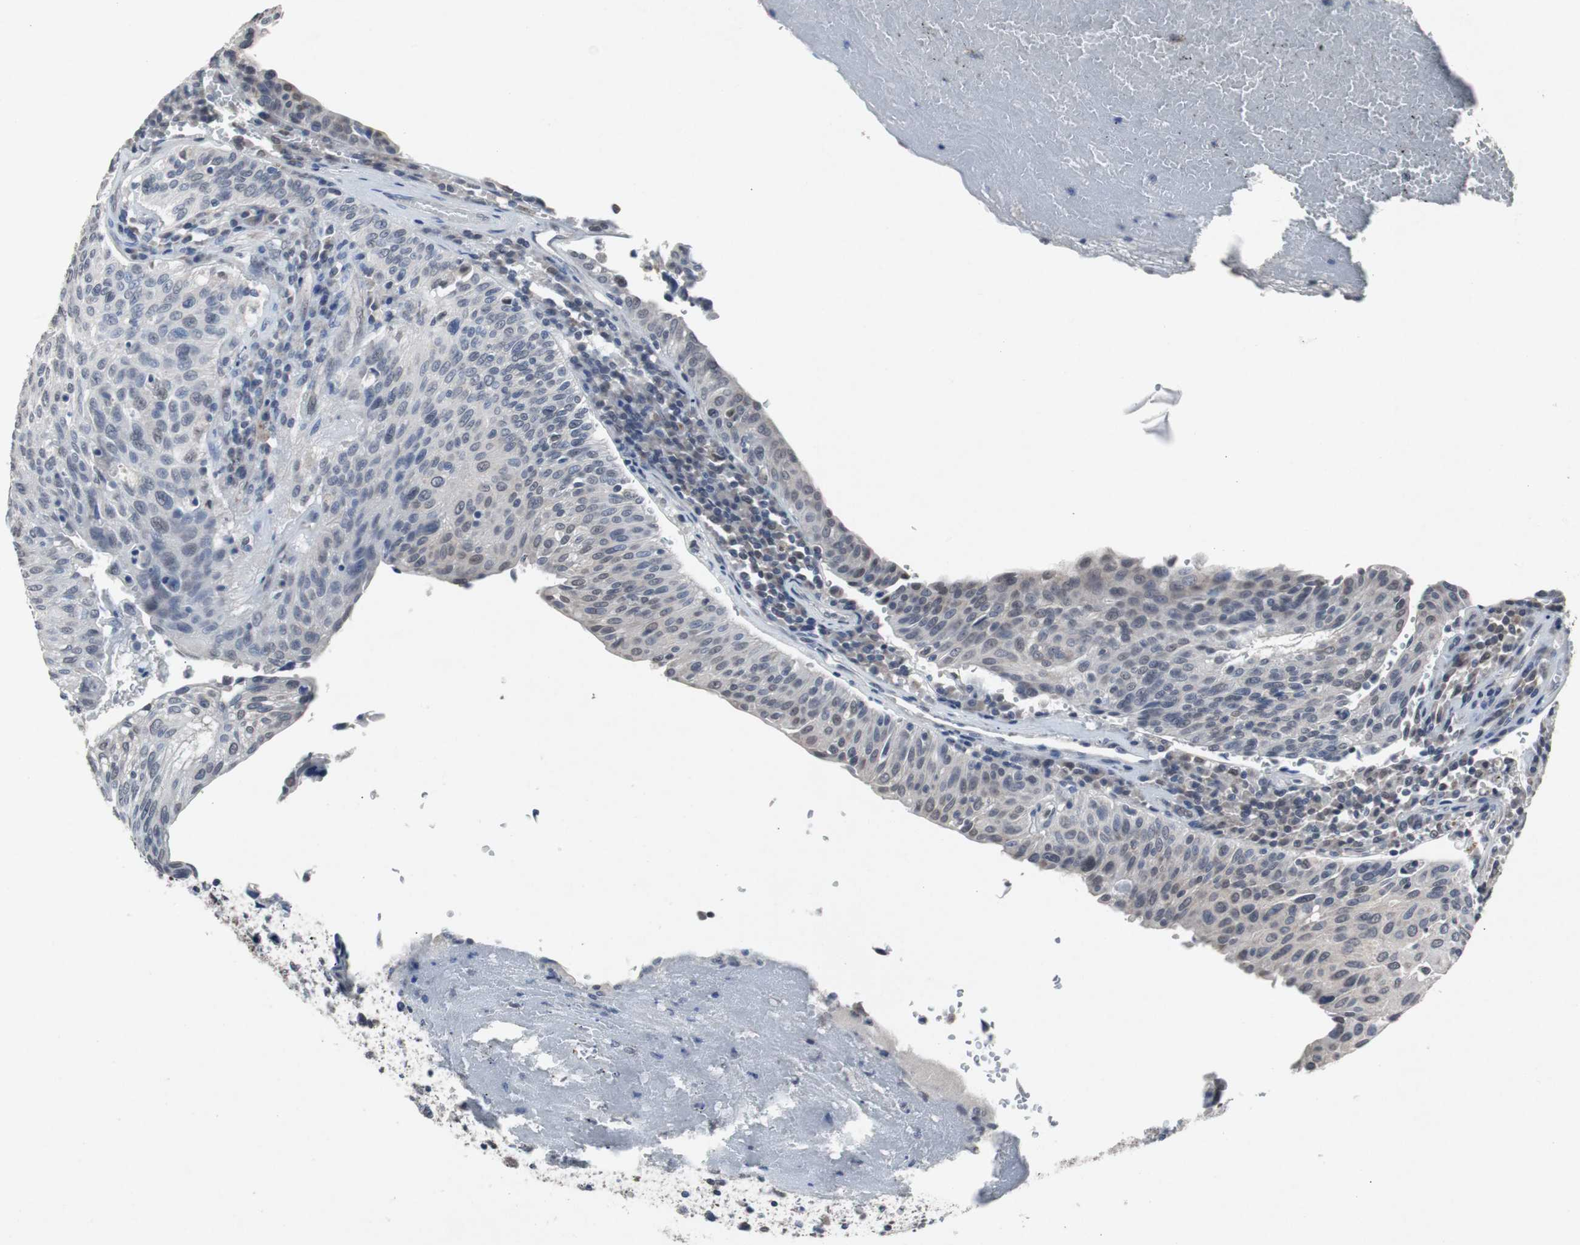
{"staining": {"intensity": "weak", "quantity": "<25%", "location": "cytoplasmic/membranous"}, "tissue": "urothelial cancer", "cell_type": "Tumor cells", "image_type": "cancer", "snomed": [{"axis": "morphology", "description": "Urothelial carcinoma, High grade"}, {"axis": "topography", "description": "Urinary bladder"}], "caption": "The image exhibits no staining of tumor cells in urothelial carcinoma (high-grade).", "gene": "RBM47", "patient": {"sex": "male", "age": 66}}